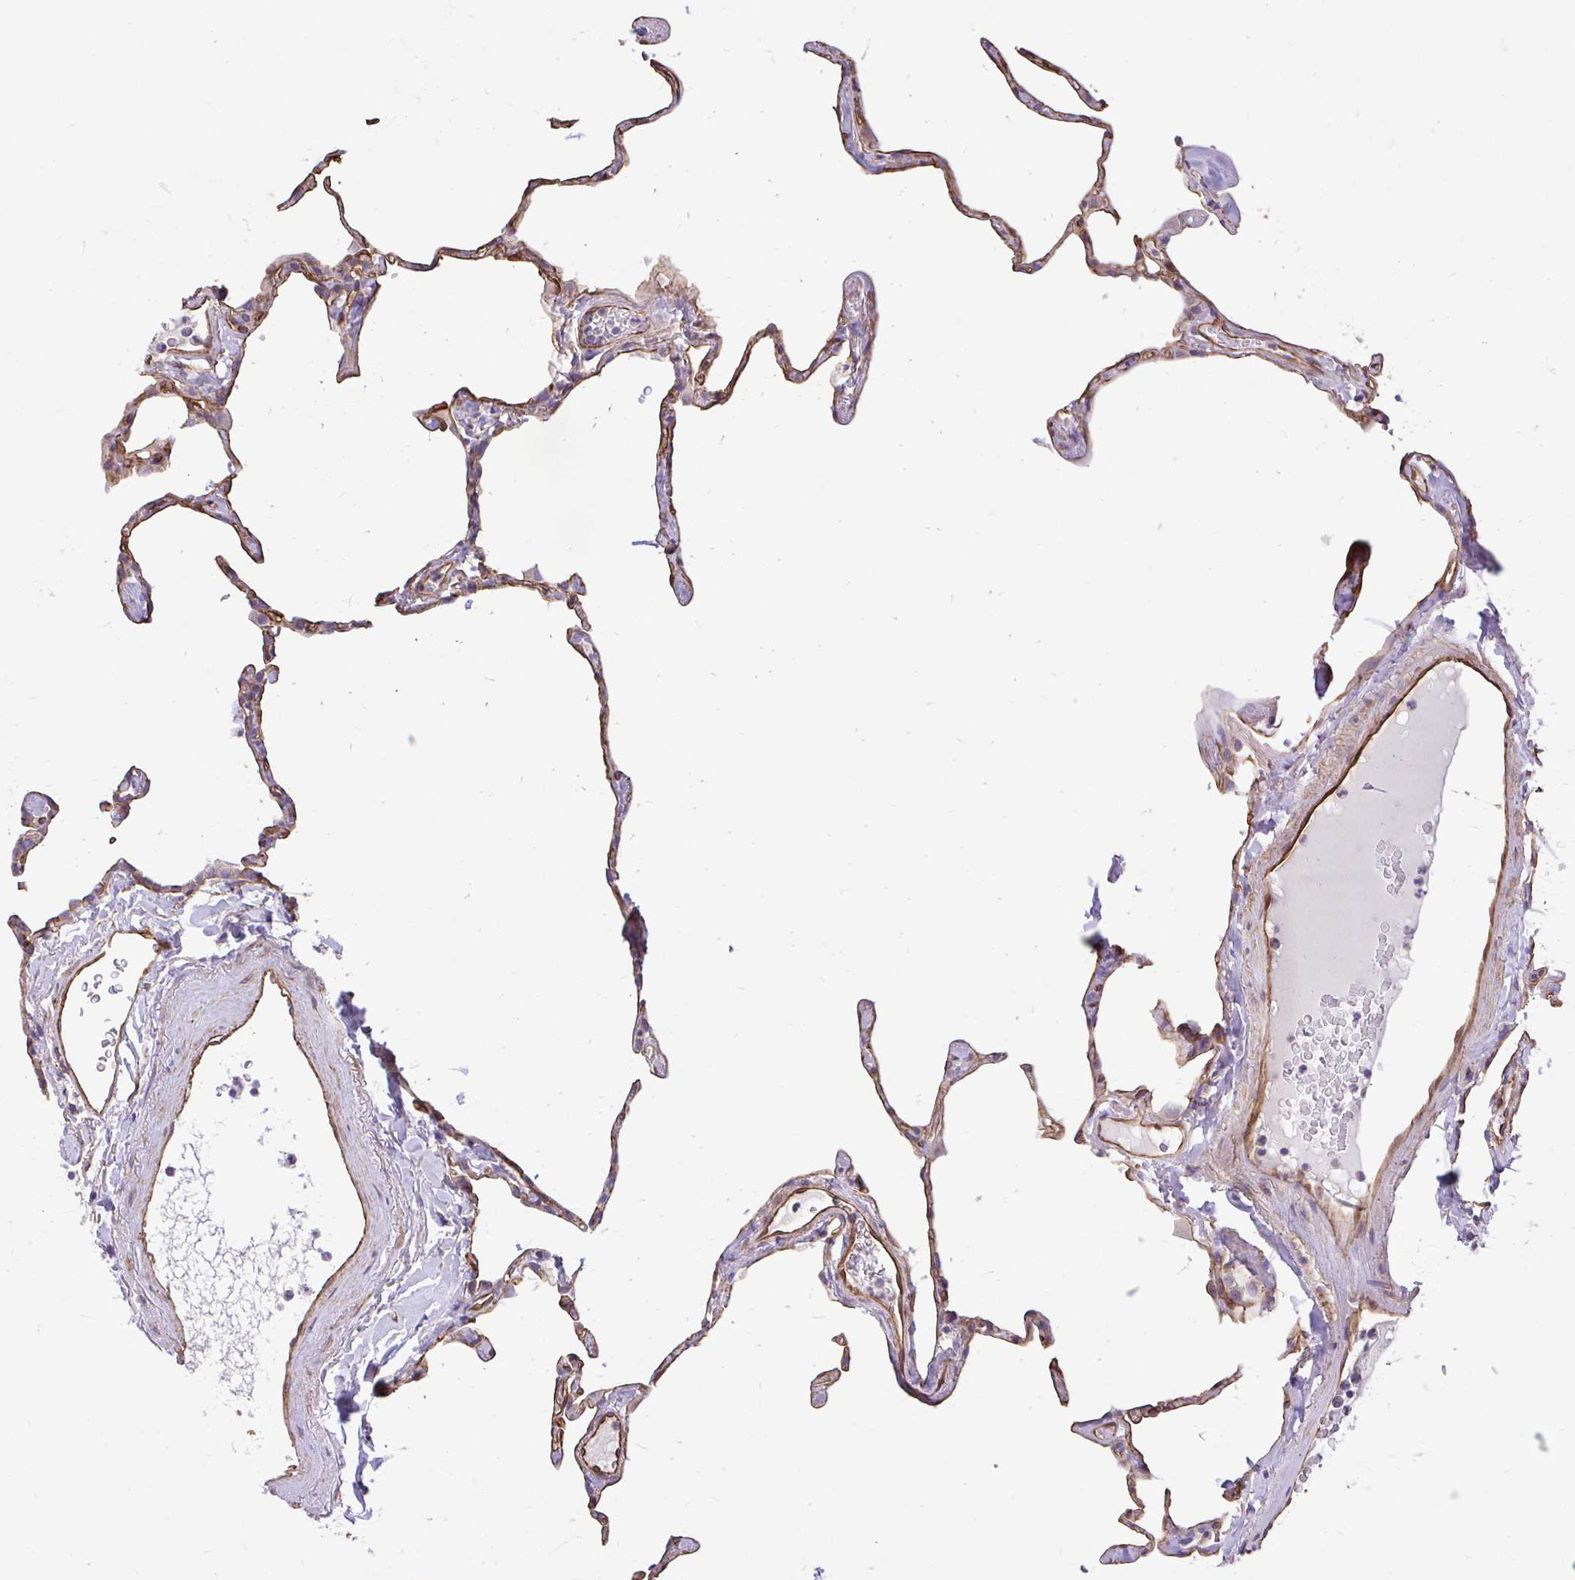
{"staining": {"intensity": "moderate", "quantity": "25%-75%", "location": "cytoplasmic/membranous"}, "tissue": "lung", "cell_type": "Alveolar cells", "image_type": "normal", "snomed": [{"axis": "morphology", "description": "Normal tissue, NOS"}, {"axis": "topography", "description": "Lung"}], "caption": "High-magnification brightfield microscopy of normal lung stained with DAB (3,3'-diaminobenzidine) (brown) and counterstained with hematoxylin (blue). alveolar cells exhibit moderate cytoplasmic/membranous positivity is identified in about25%-75% of cells.", "gene": "PTPRK", "patient": {"sex": "male", "age": 65}}